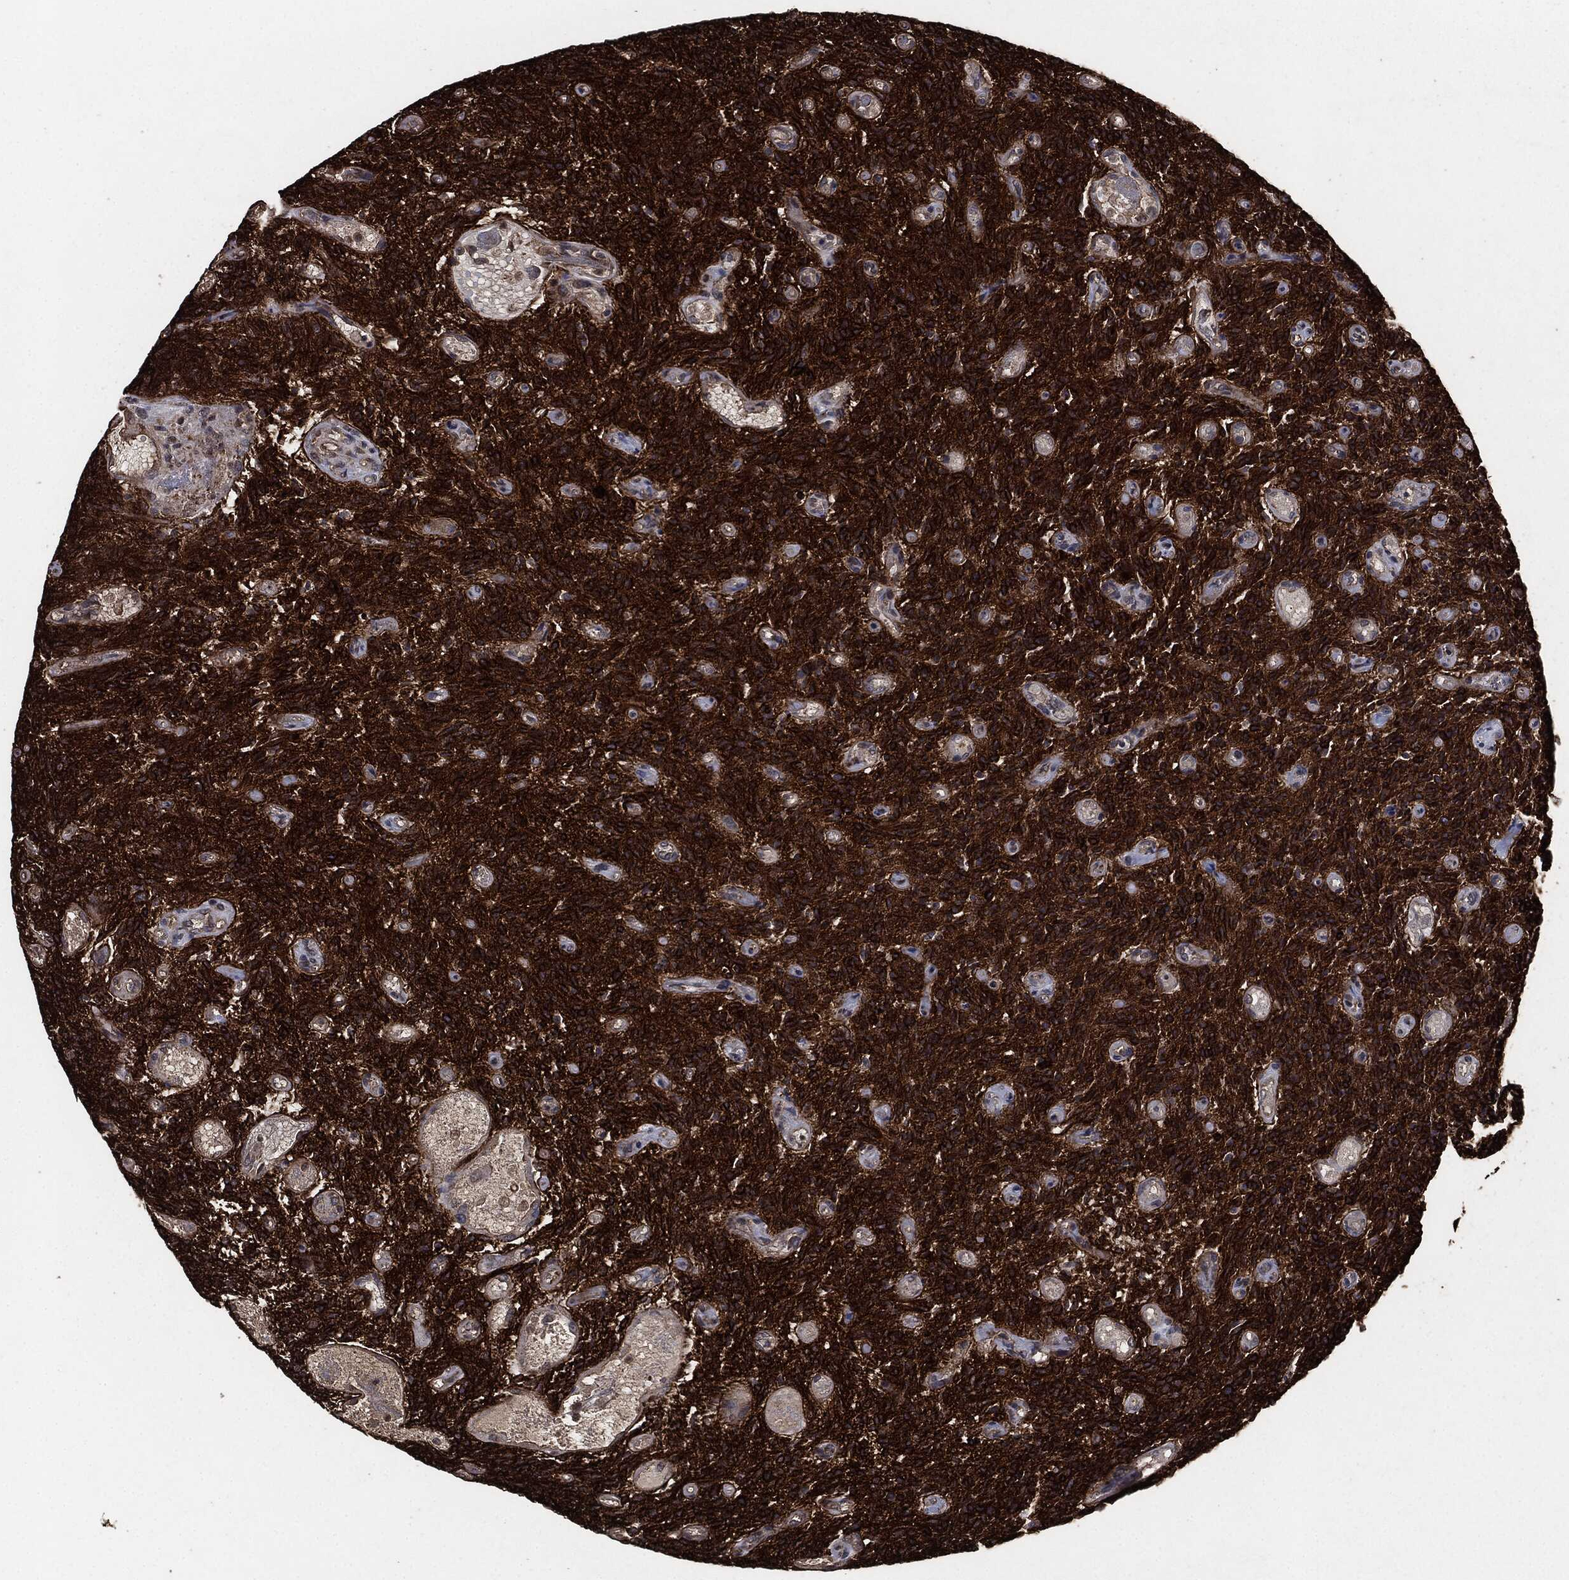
{"staining": {"intensity": "strong", "quantity": ">75%", "location": "cytoplasmic/membranous"}, "tissue": "glioma", "cell_type": "Tumor cells", "image_type": "cancer", "snomed": [{"axis": "morphology", "description": "Glioma, malignant, High grade"}, {"axis": "topography", "description": "Brain"}], "caption": "This is a photomicrograph of IHC staining of glioma, which shows strong expression in the cytoplasmic/membranous of tumor cells.", "gene": "EGFR", "patient": {"sex": "male", "age": 64}}